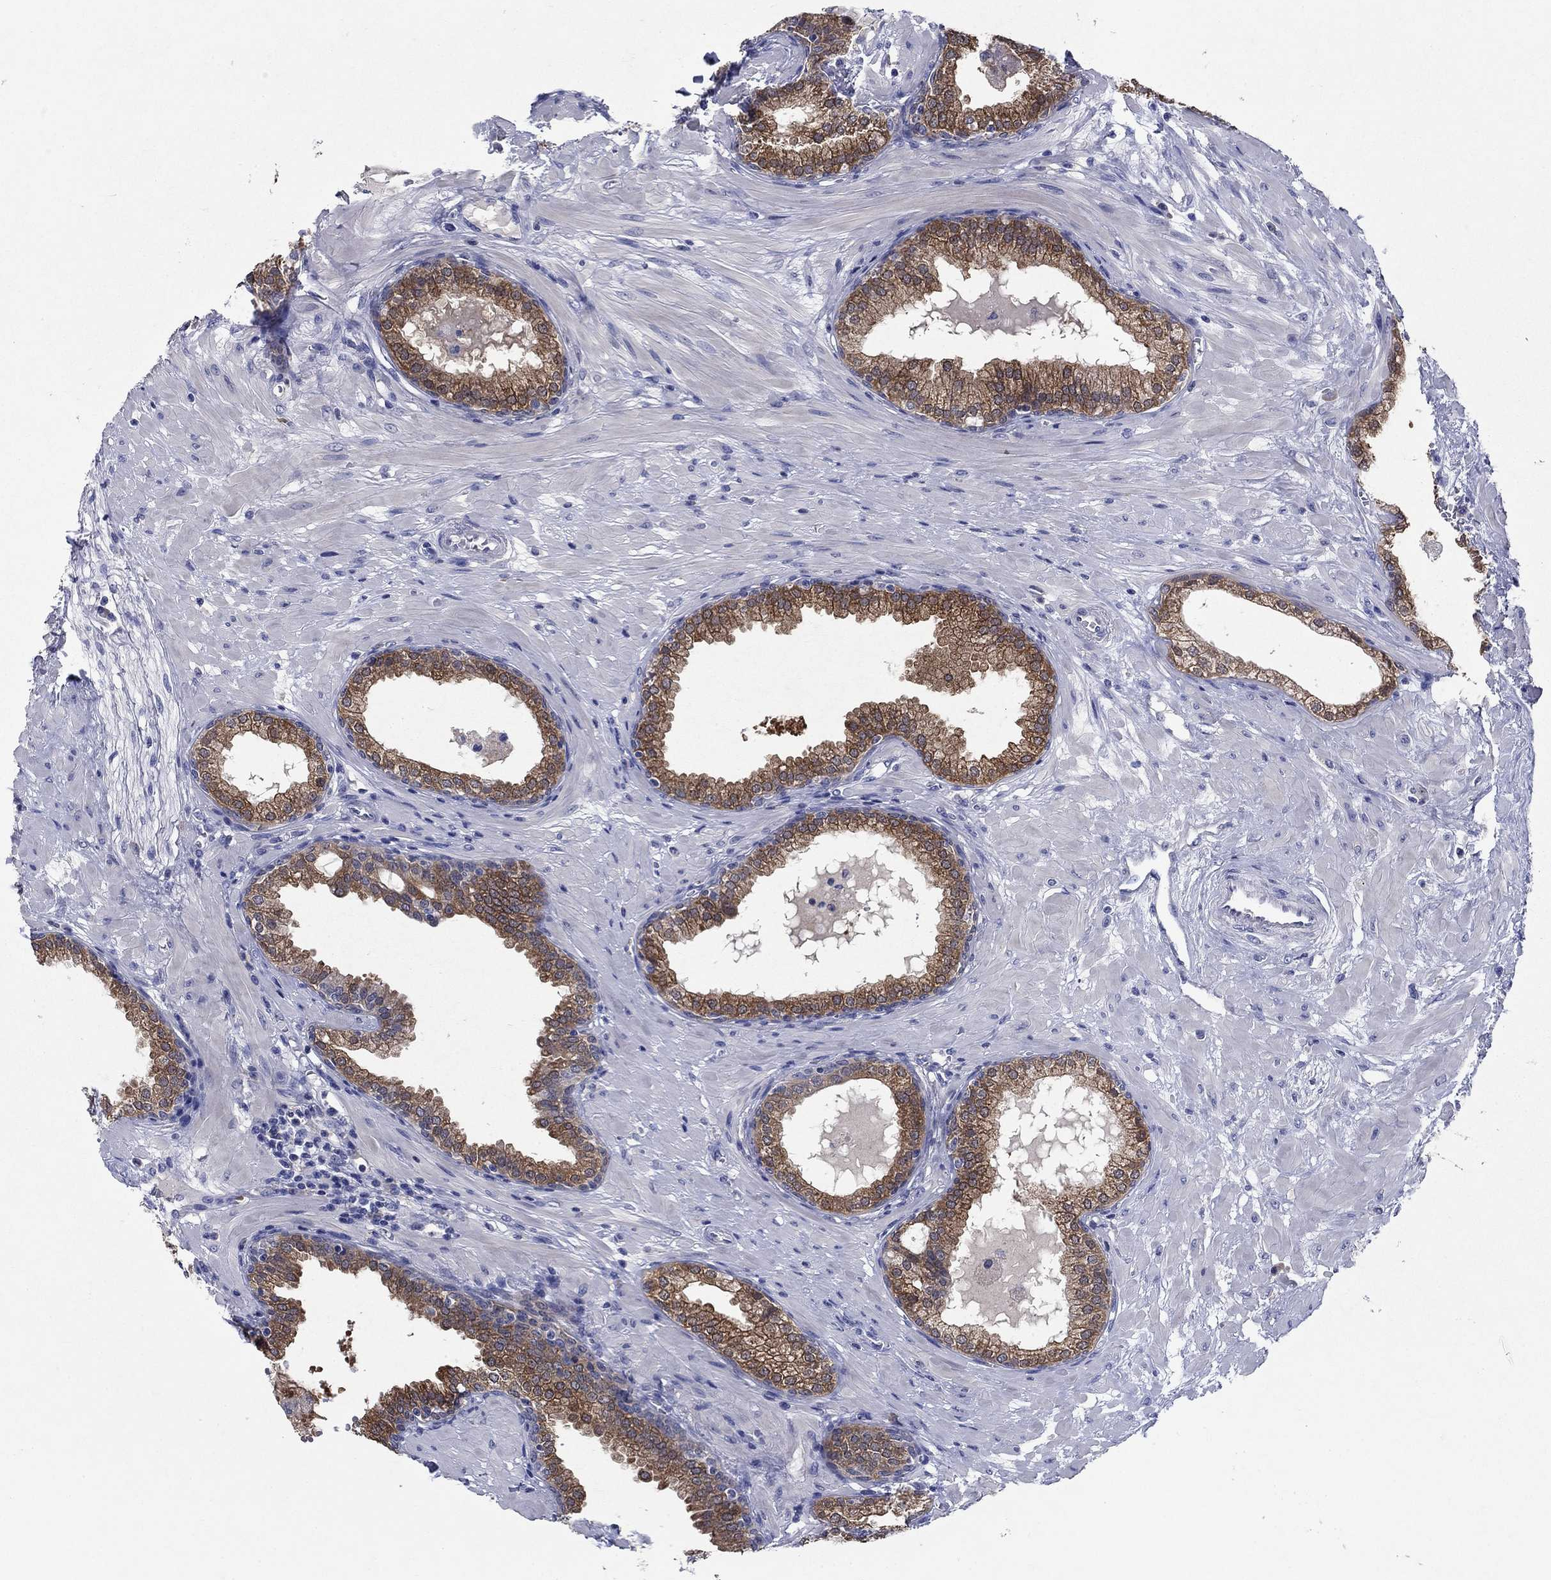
{"staining": {"intensity": "moderate", "quantity": "25%-75%", "location": "cytoplasmic/membranous"}, "tissue": "prostate", "cell_type": "Glandular cells", "image_type": "normal", "snomed": [{"axis": "morphology", "description": "Normal tissue, NOS"}, {"axis": "topography", "description": "Prostate"}], "caption": "Prostate stained with DAB IHC demonstrates medium levels of moderate cytoplasmic/membranous expression in about 25%-75% of glandular cells.", "gene": "SULT2B1", "patient": {"sex": "male", "age": 64}}